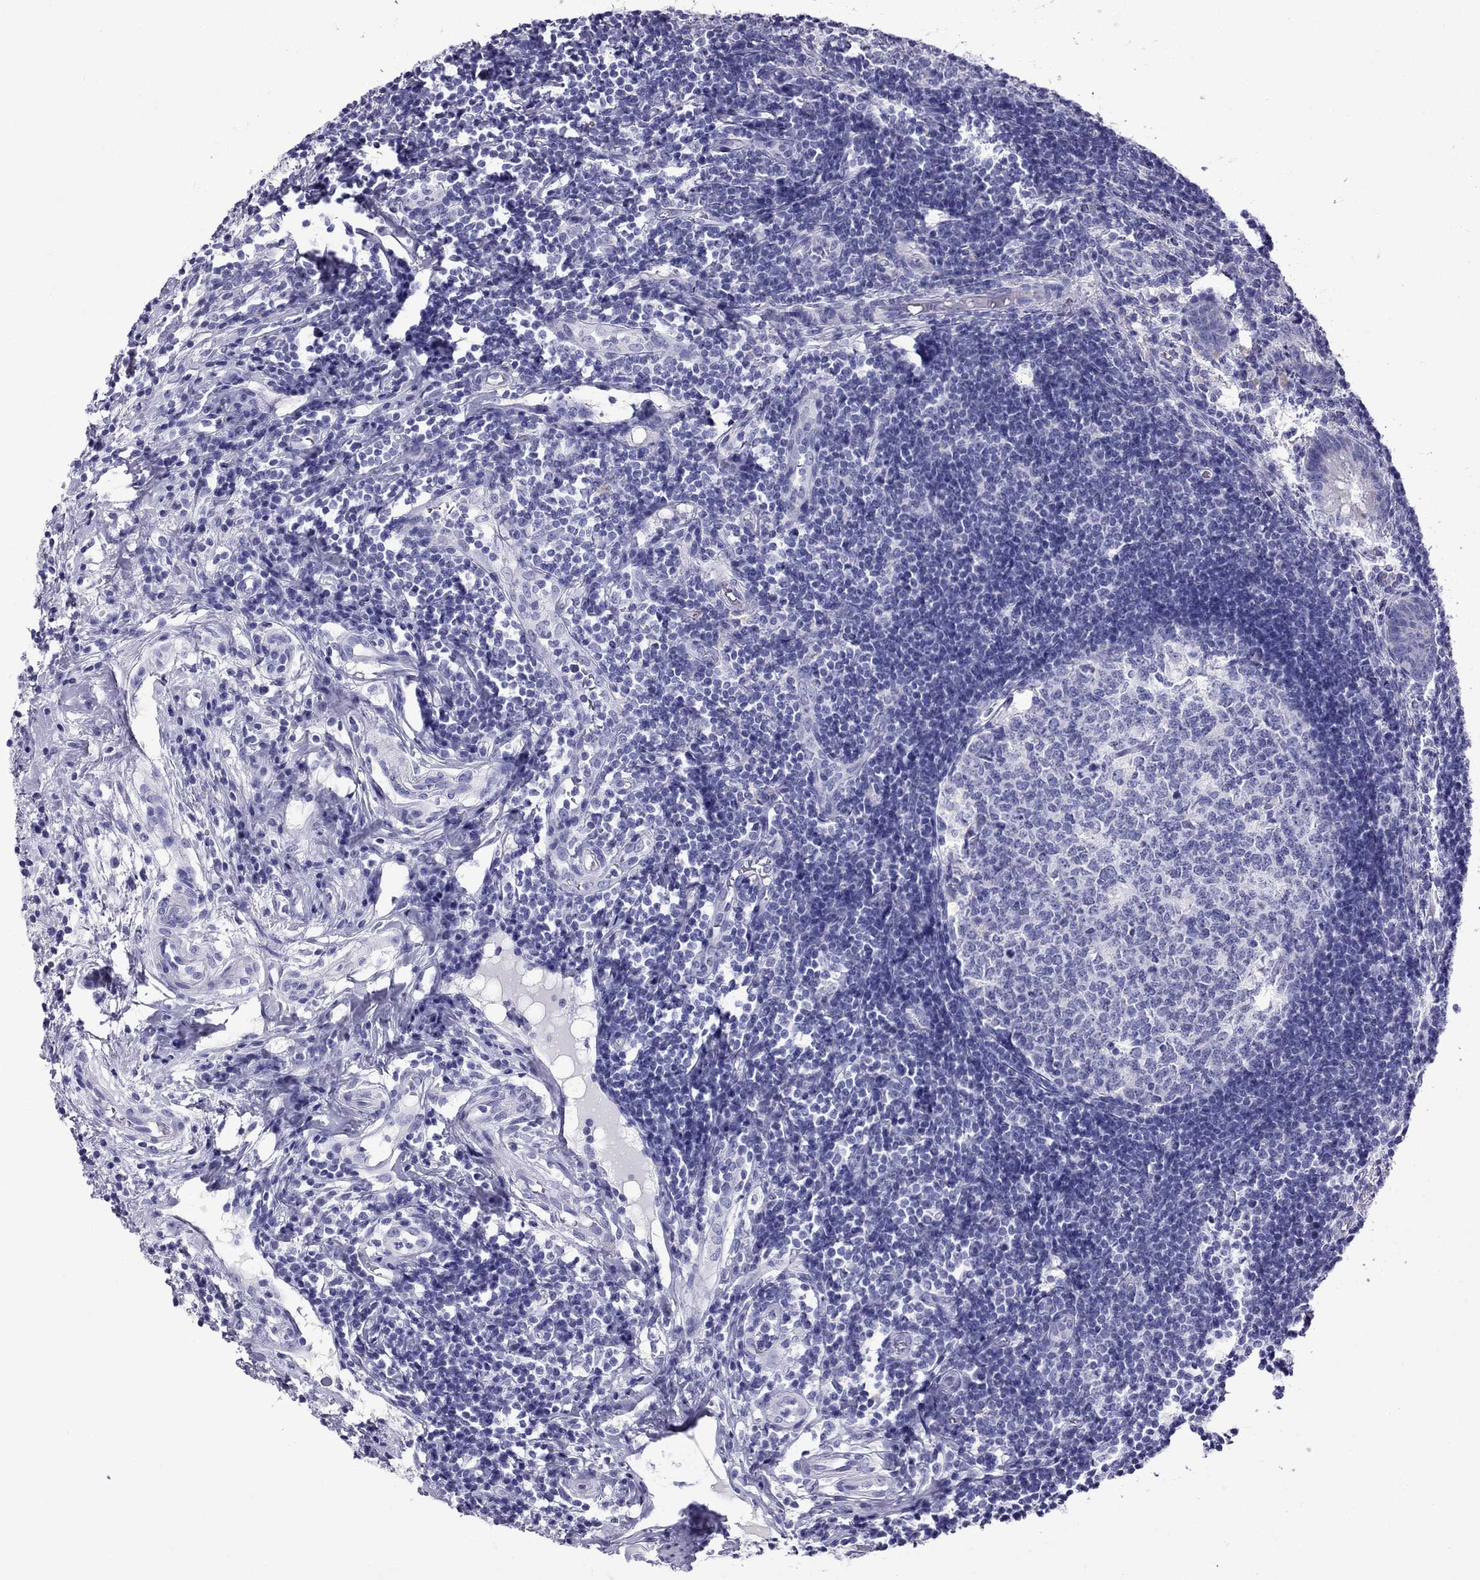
{"staining": {"intensity": "negative", "quantity": "none", "location": "none"}, "tissue": "appendix", "cell_type": "Glandular cells", "image_type": "normal", "snomed": [{"axis": "morphology", "description": "Normal tissue, NOS"}, {"axis": "morphology", "description": "Inflammation, NOS"}, {"axis": "topography", "description": "Appendix"}], "caption": "The micrograph reveals no staining of glandular cells in benign appendix.", "gene": "TTLL13", "patient": {"sex": "male", "age": 16}}